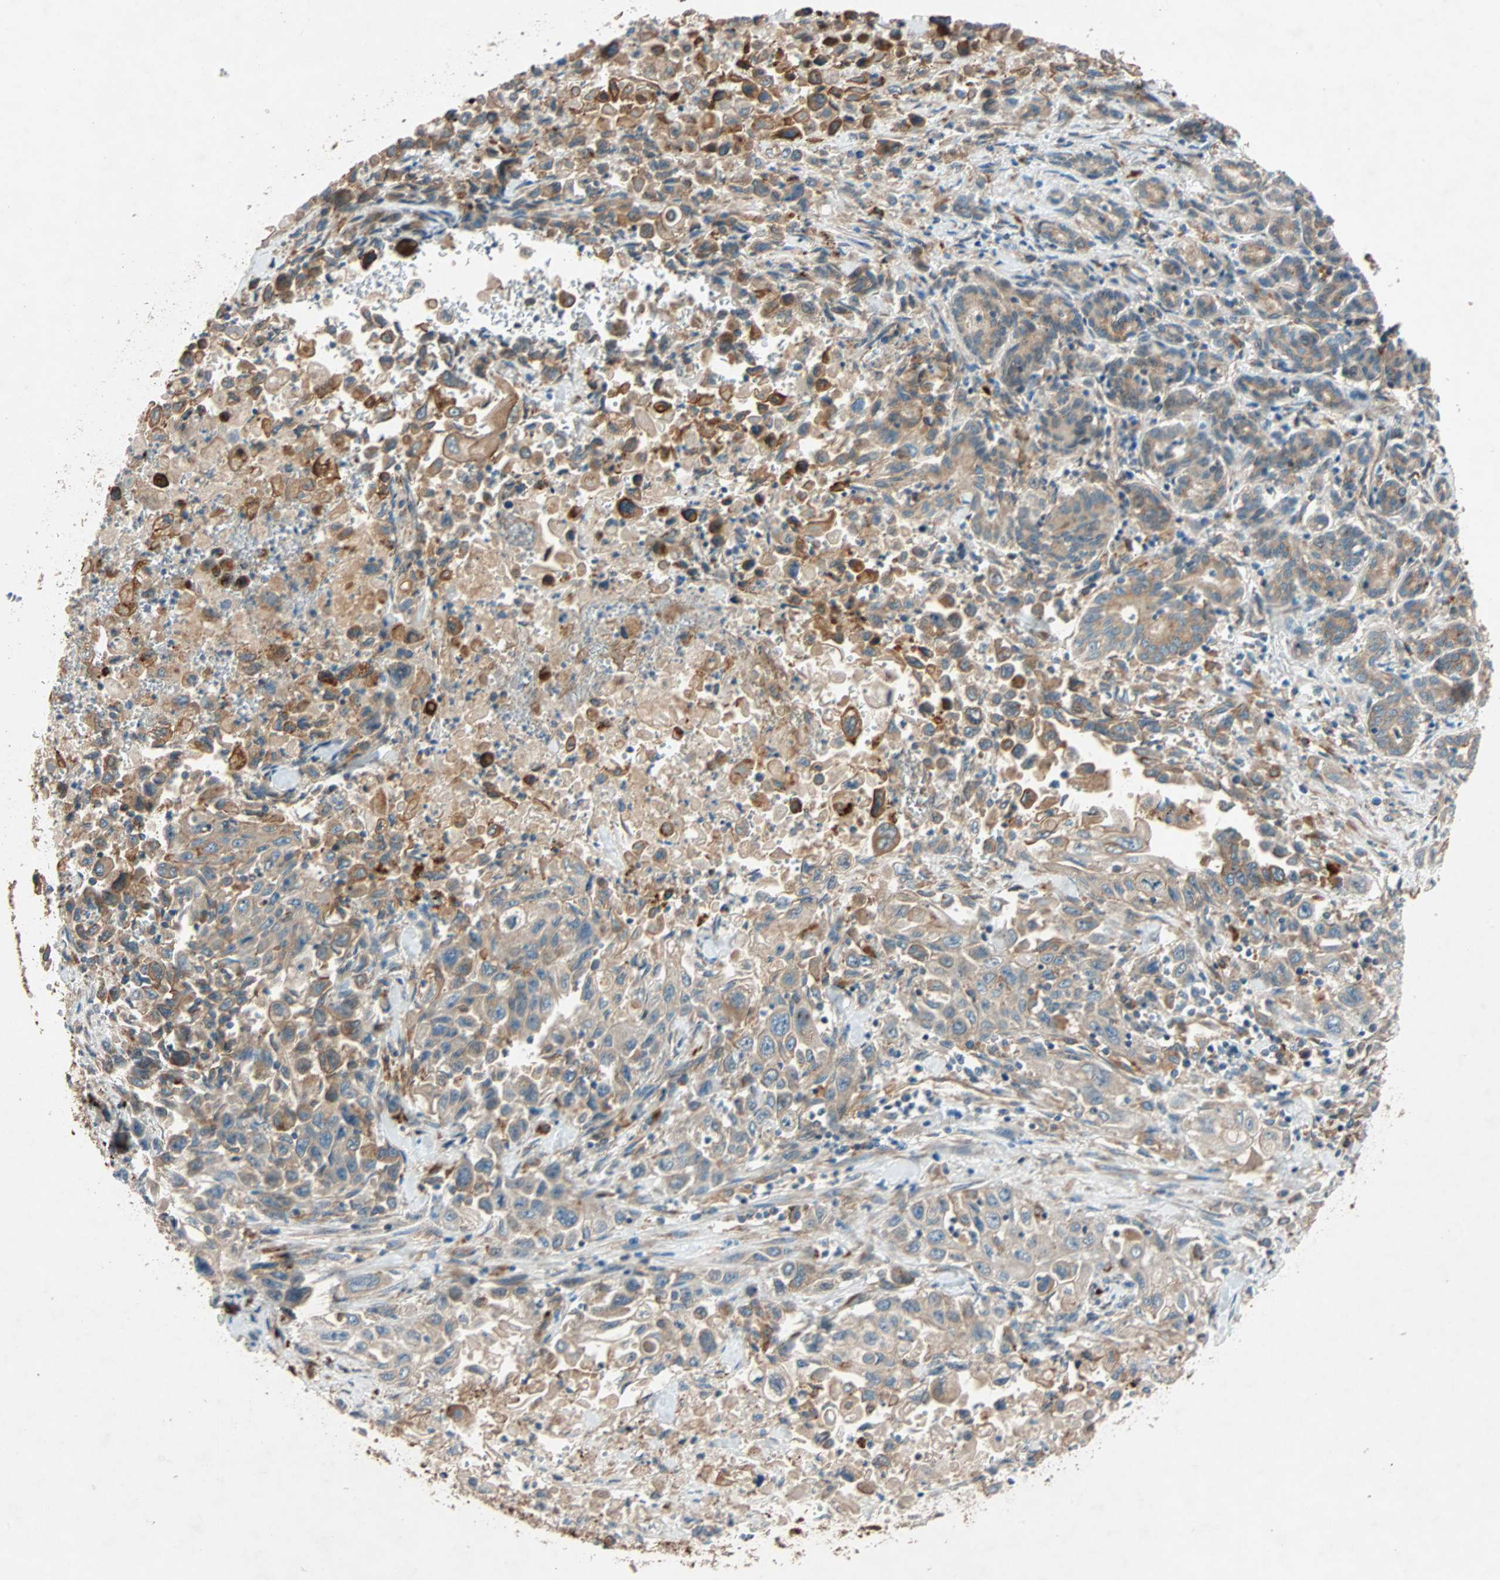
{"staining": {"intensity": "moderate", "quantity": ">75%", "location": "cytoplasmic/membranous"}, "tissue": "pancreatic cancer", "cell_type": "Tumor cells", "image_type": "cancer", "snomed": [{"axis": "morphology", "description": "Adenocarcinoma, NOS"}, {"axis": "topography", "description": "Pancreas"}], "caption": "DAB immunohistochemical staining of human pancreatic cancer (adenocarcinoma) exhibits moderate cytoplasmic/membranous protein expression in approximately >75% of tumor cells.", "gene": "PHYH", "patient": {"sex": "male", "age": 70}}